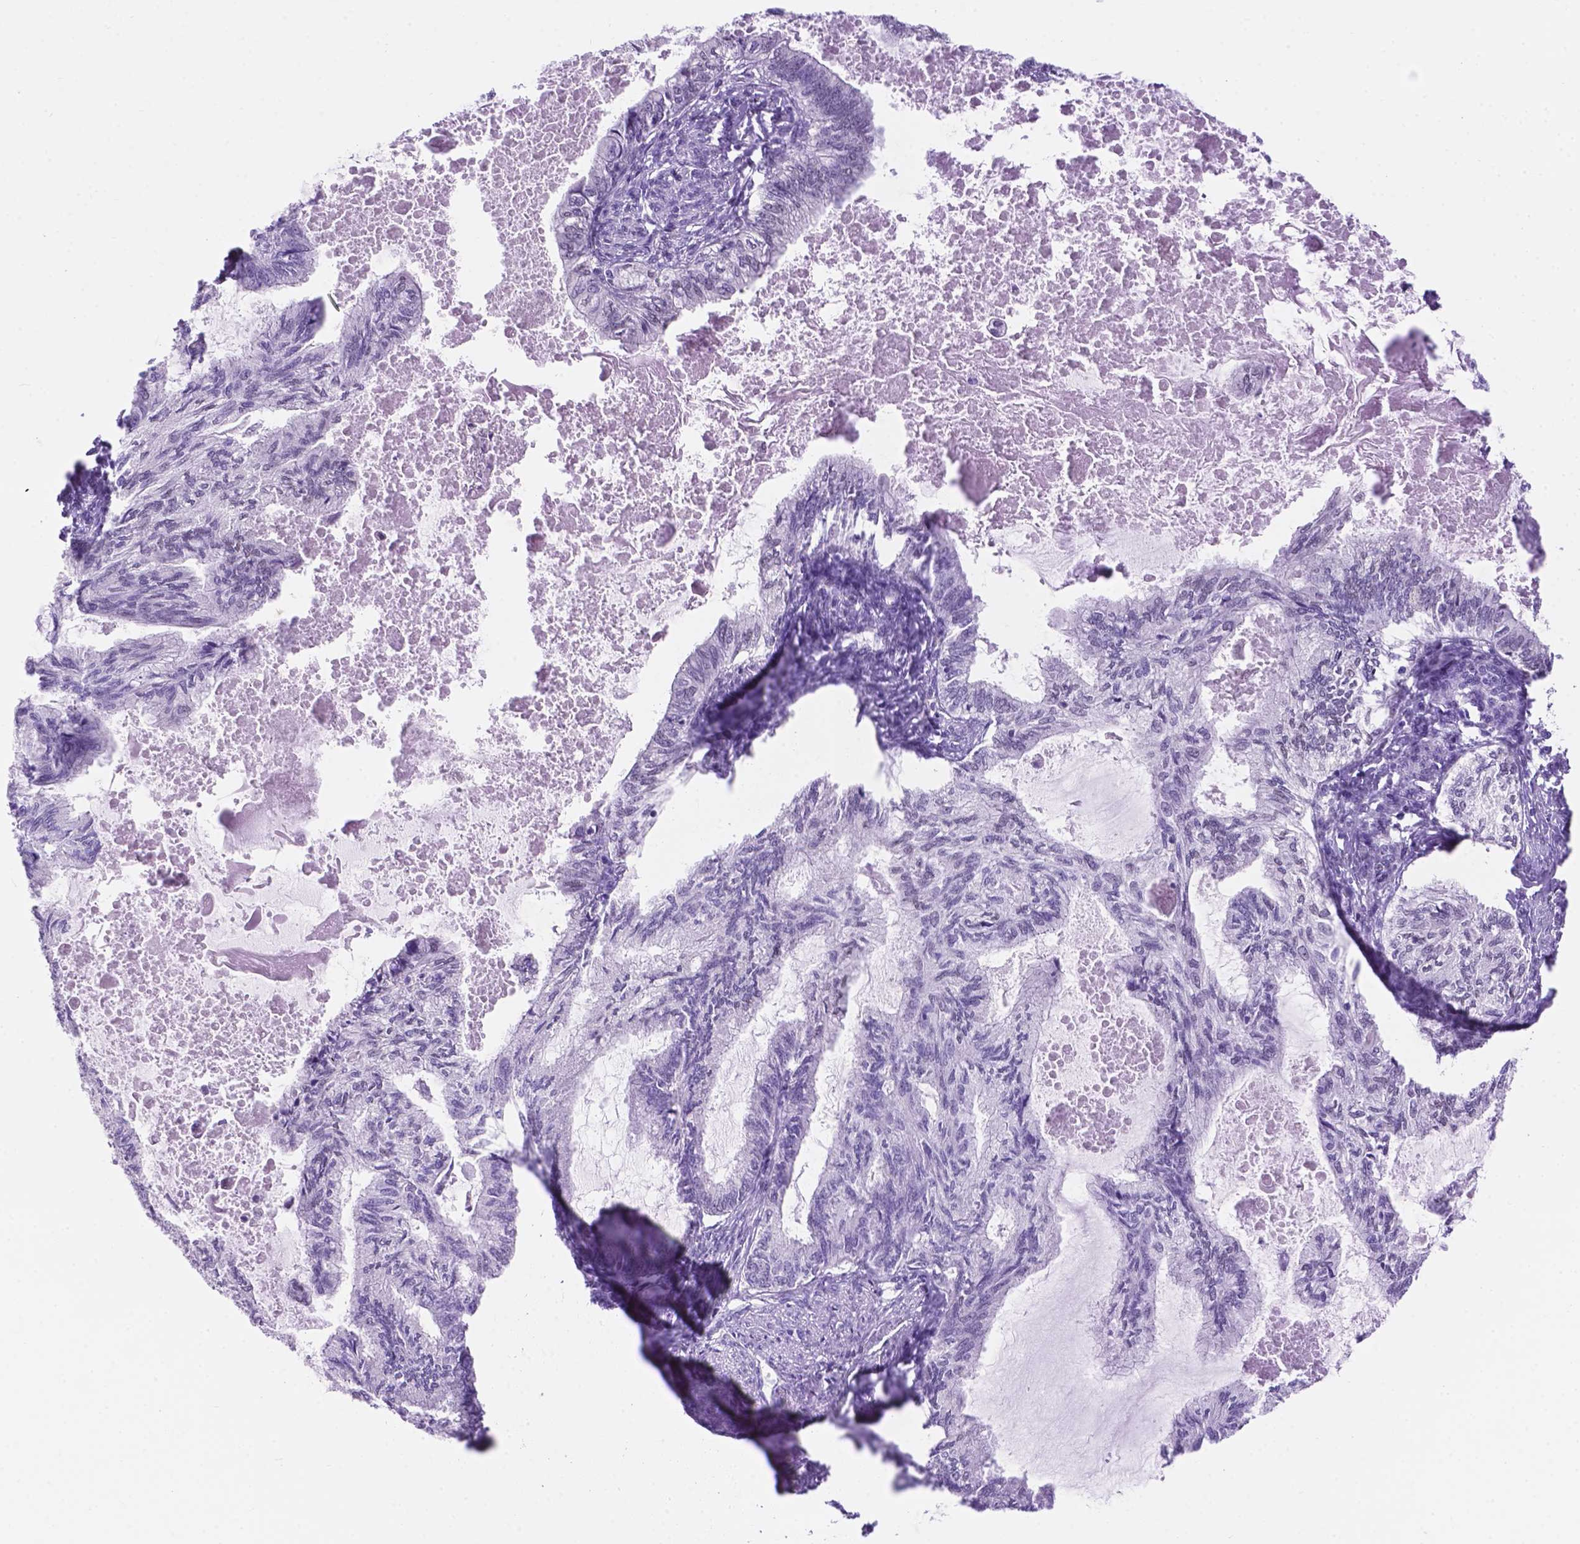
{"staining": {"intensity": "negative", "quantity": "none", "location": "none"}, "tissue": "endometrial cancer", "cell_type": "Tumor cells", "image_type": "cancer", "snomed": [{"axis": "morphology", "description": "Adenocarcinoma, NOS"}, {"axis": "topography", "description": "Endometrium"}], "caption": "Tumor cells are negative for protein expression in human adenocarcinoma (endometrial).", "gene": "TMEM210", "patient": {"sex": "female", "age": 86}}